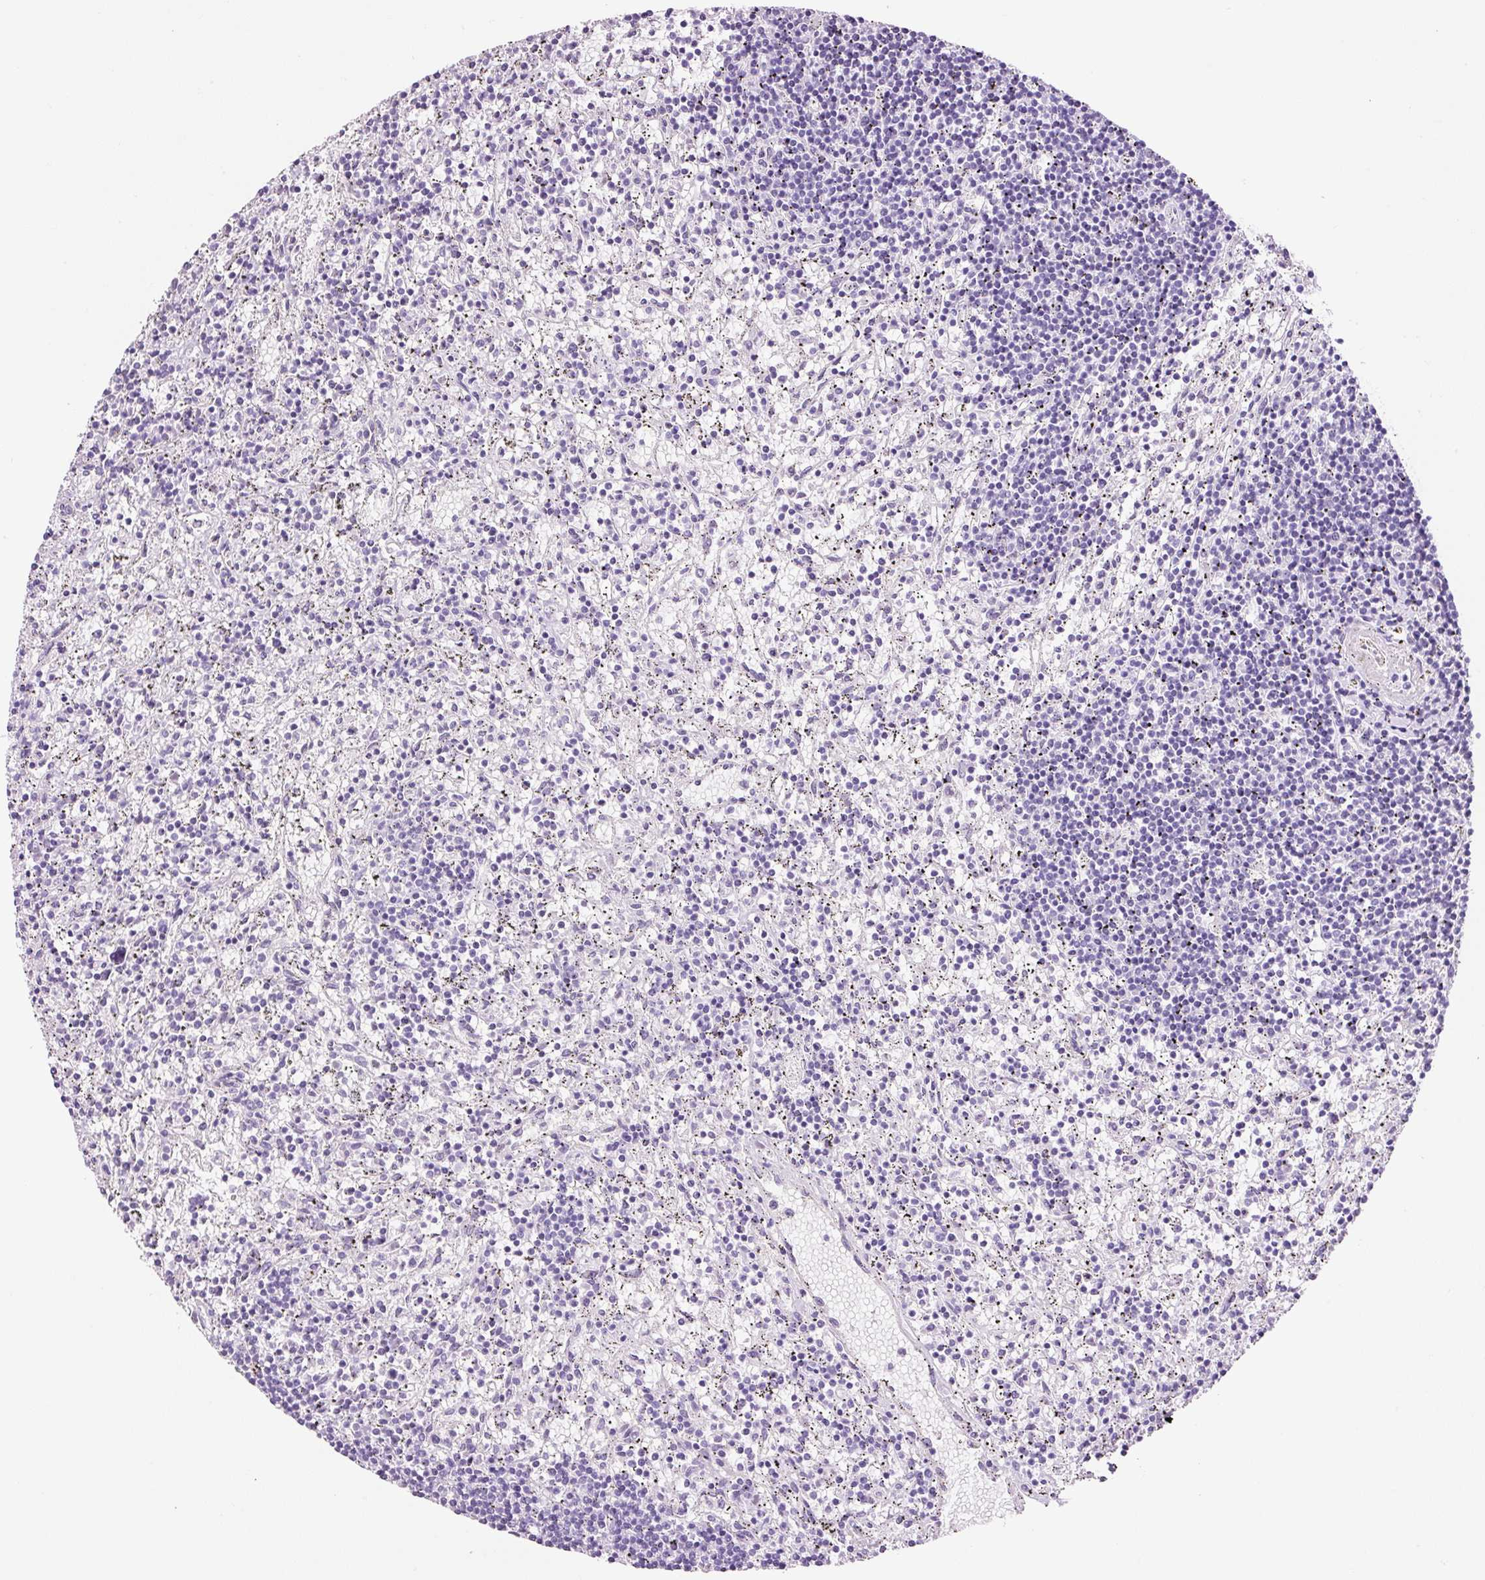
{"staining": {"intensity": "negative", "quantity": "none", "location": "none"}, "tissue": "lymphoma", "cell_type": "Tumor cells", "image_type": "cancer", "snomed": [{"axis": "morphology", "description": "Malignant lymphoma, non-Hodgkin's type, Low grade"}, {"axis": "topography", "description": "Spleen"}], "caption": "An immunohistochemistry (IHC) image of lymphoma is shown. There is no staining in tumor cells of lymphoma.", "gene": "ADSS1", "patient": {"sex": "male", "age": 76}}